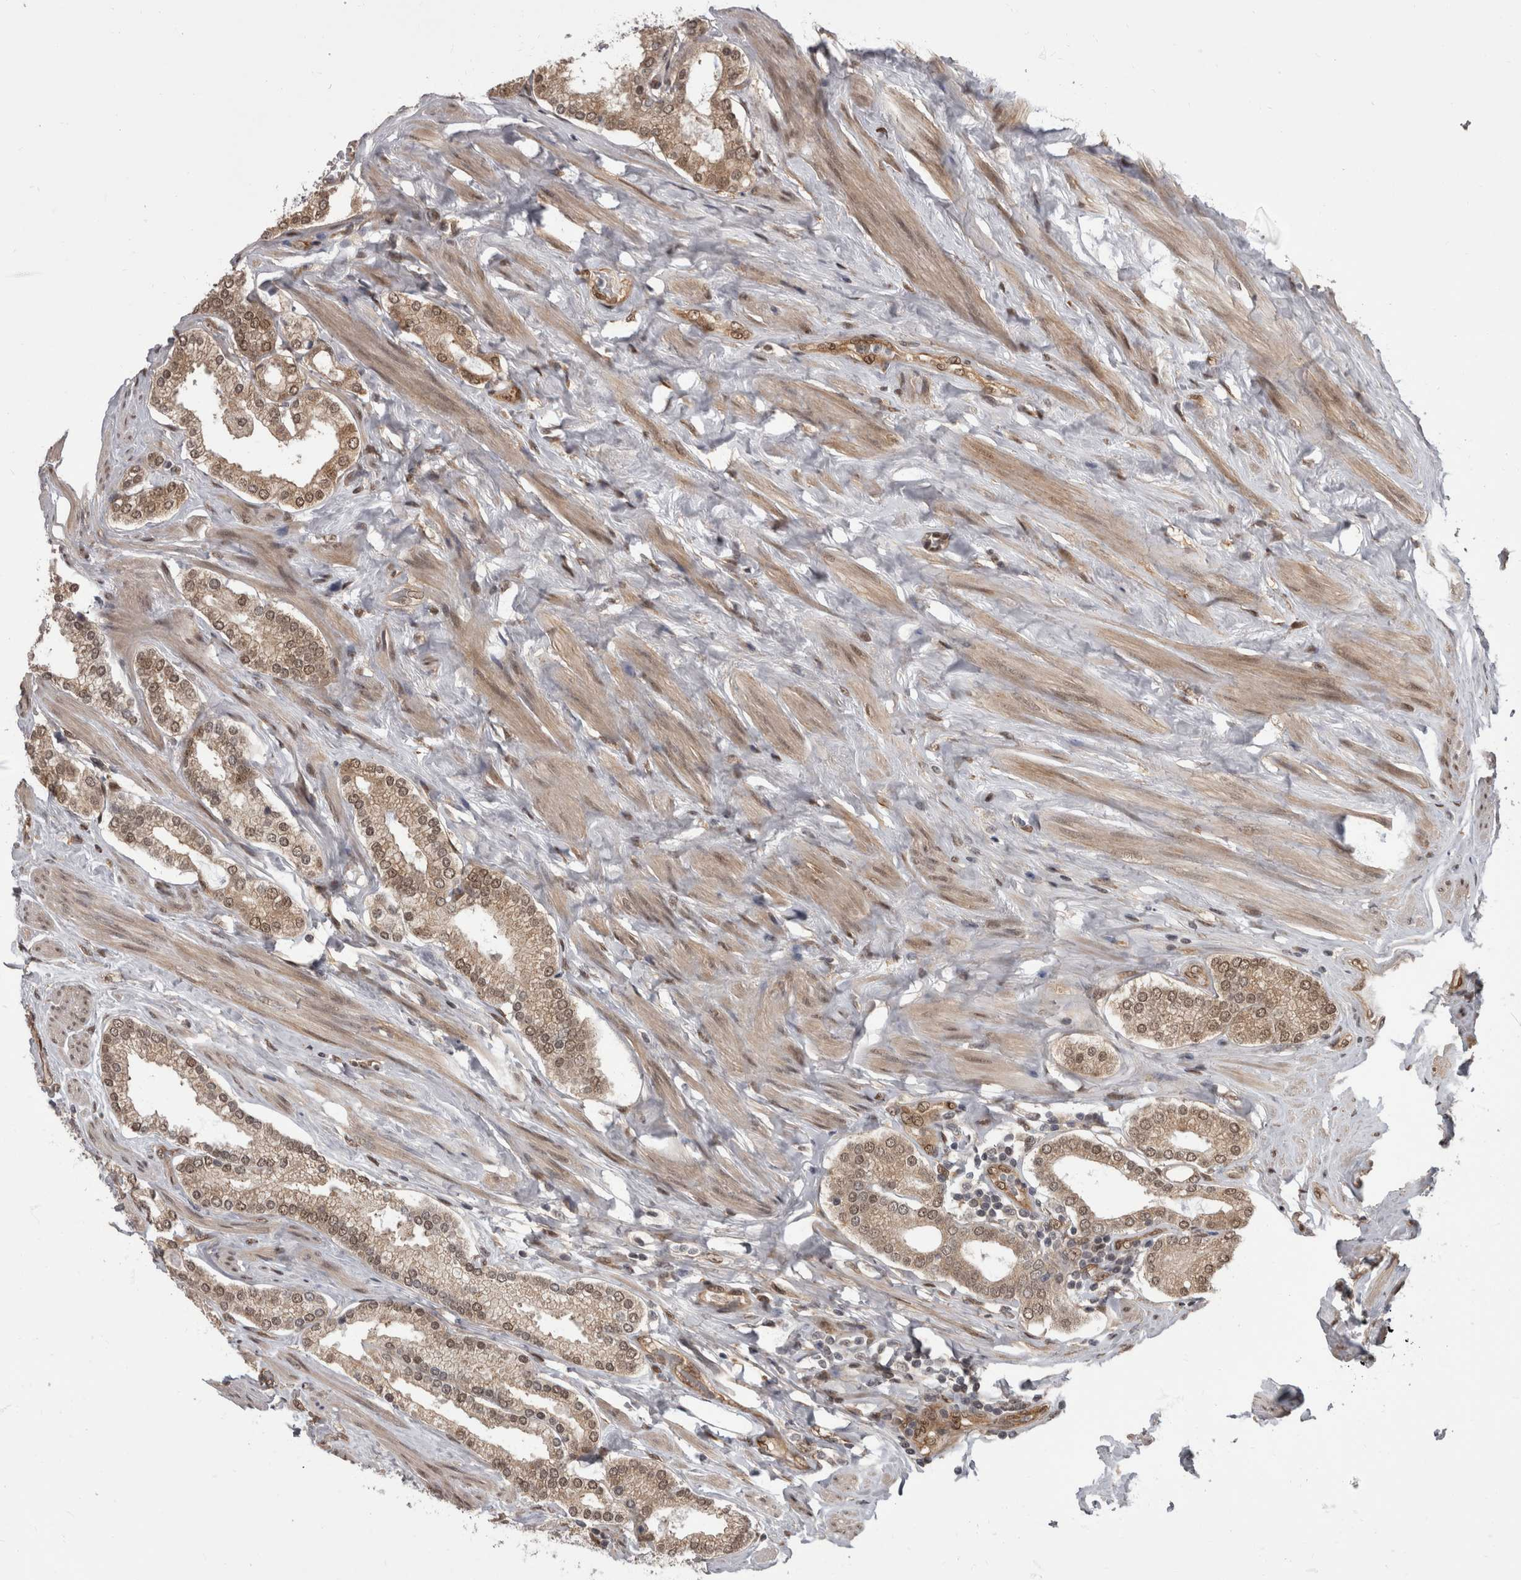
{"staining": {"intensity": "moderate", "quantity": ">75%", "location": "nuclear"}, "tissue": "prostate cancer", "cell_type": "Tumor cells", "image_type": "cancer", "snomed": [{"axis": "morphology", "description": "Adenocarcinoma, Low grade"}, {"axis": "topography", "description": "Prostate"}], "caption": "DAB immunohistochemical staining of human prostate cancer (adenocarcinoma (low-grade)) displays moderate nuclear protein staining in approximately >75% of tumor cells. The protein is shown in brown color, while the nuclei are stained blue.", "gene": "AKT3", "patient": {"sex": "male", "age": 71}}